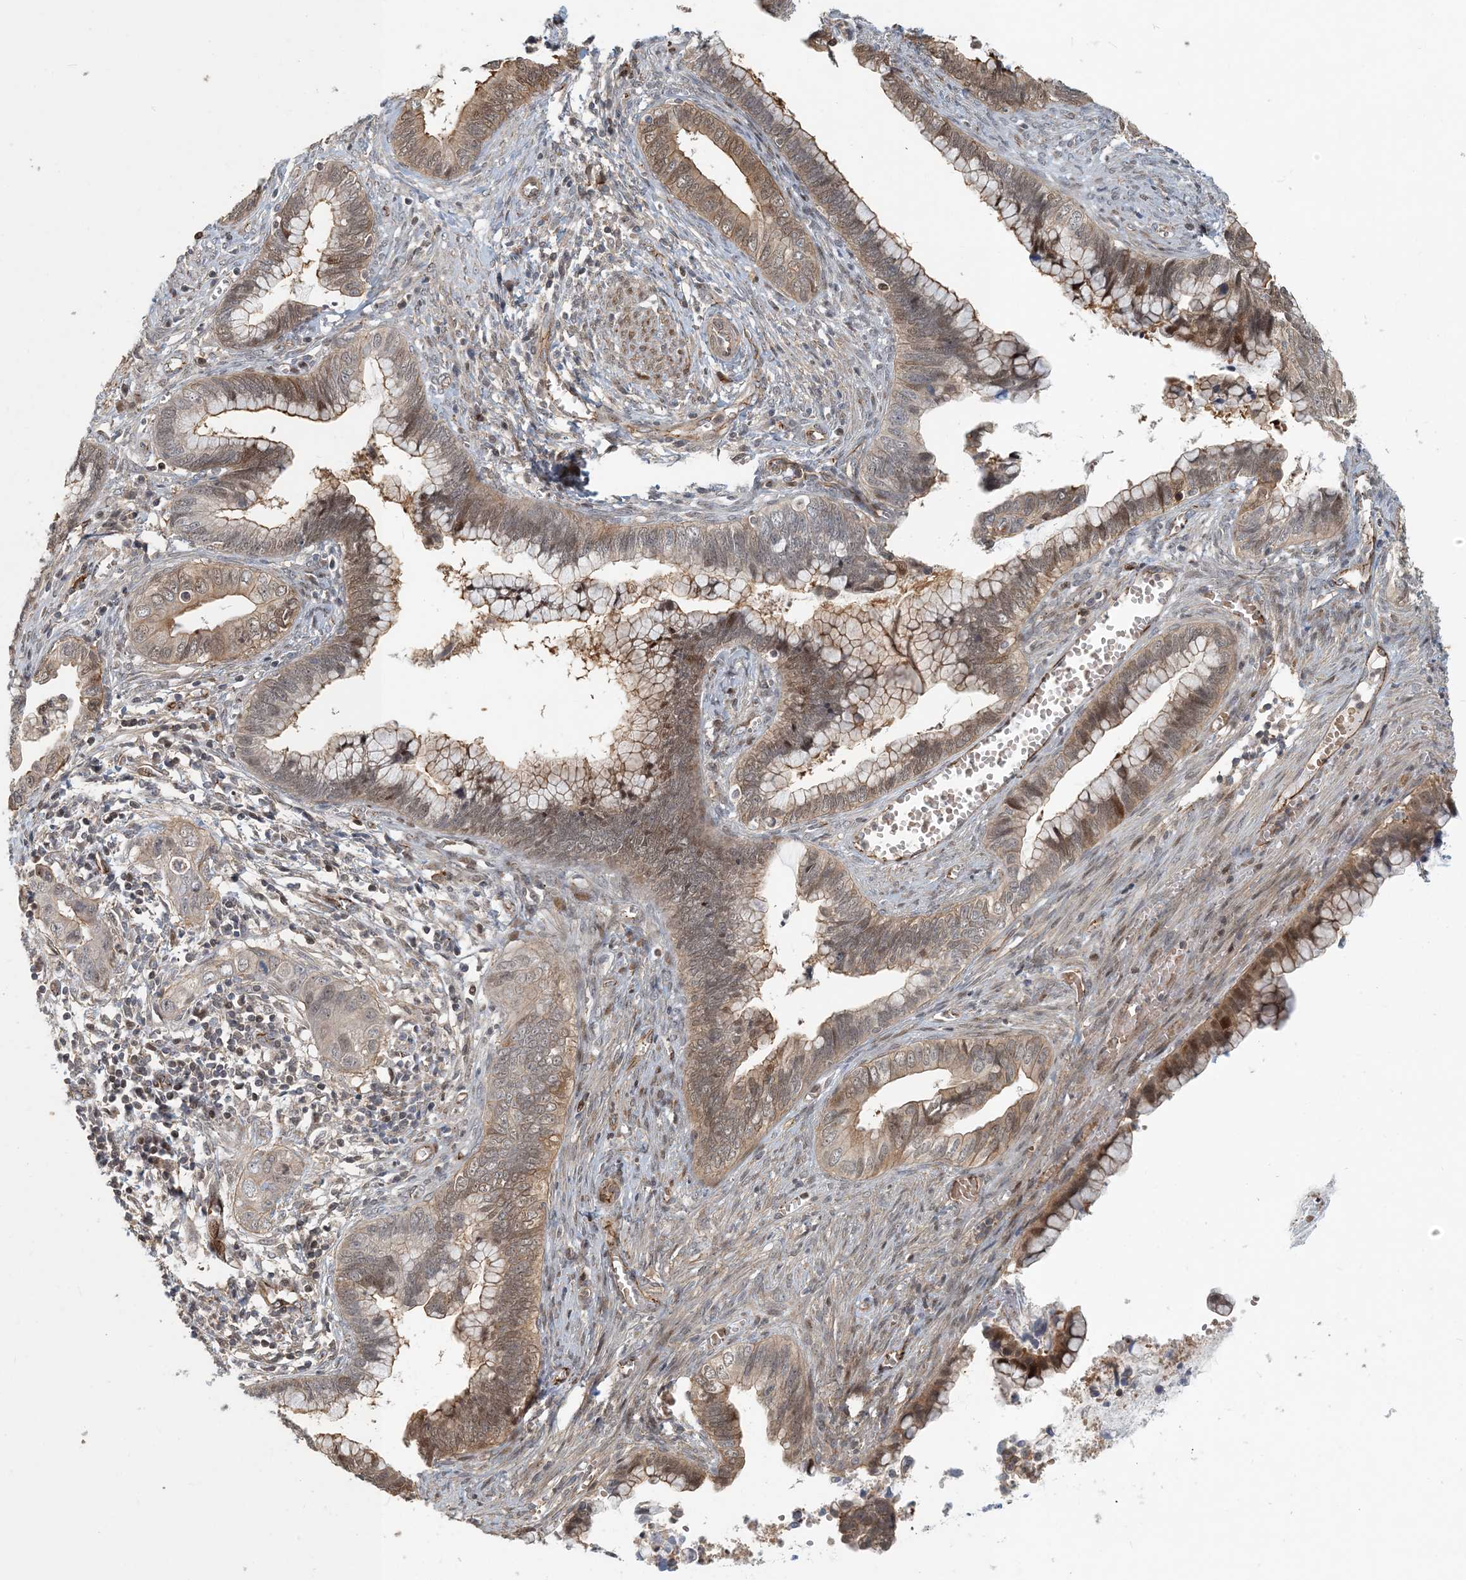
{"staining": {"intensity": "moderate", "quantity": "25%-75%", "location": "cytoplasmic/membranous"}, "tissue": "cervical cancer", "cell_type": "Tumor cells", "image_type": "cancer", "snomed": [{"axis": "morphology", "description": "Adenocarcinoma, NOS"}, {"axis": "topography", "description": "Cervix"}], "caption": "IHC photomicrograph of neoplastic tissue: adenocarcinoma (cervical) stained using immunohistochemistry (IHC) exhibits medium levels of moderate protein expression localized specifically in the cytoplasmic/membranous of tumor cells, appearing as a cytoplasmic/membranous brown color.", "gene": "MAPKBP1", "patient": {"sex": "female", "age": 44}}